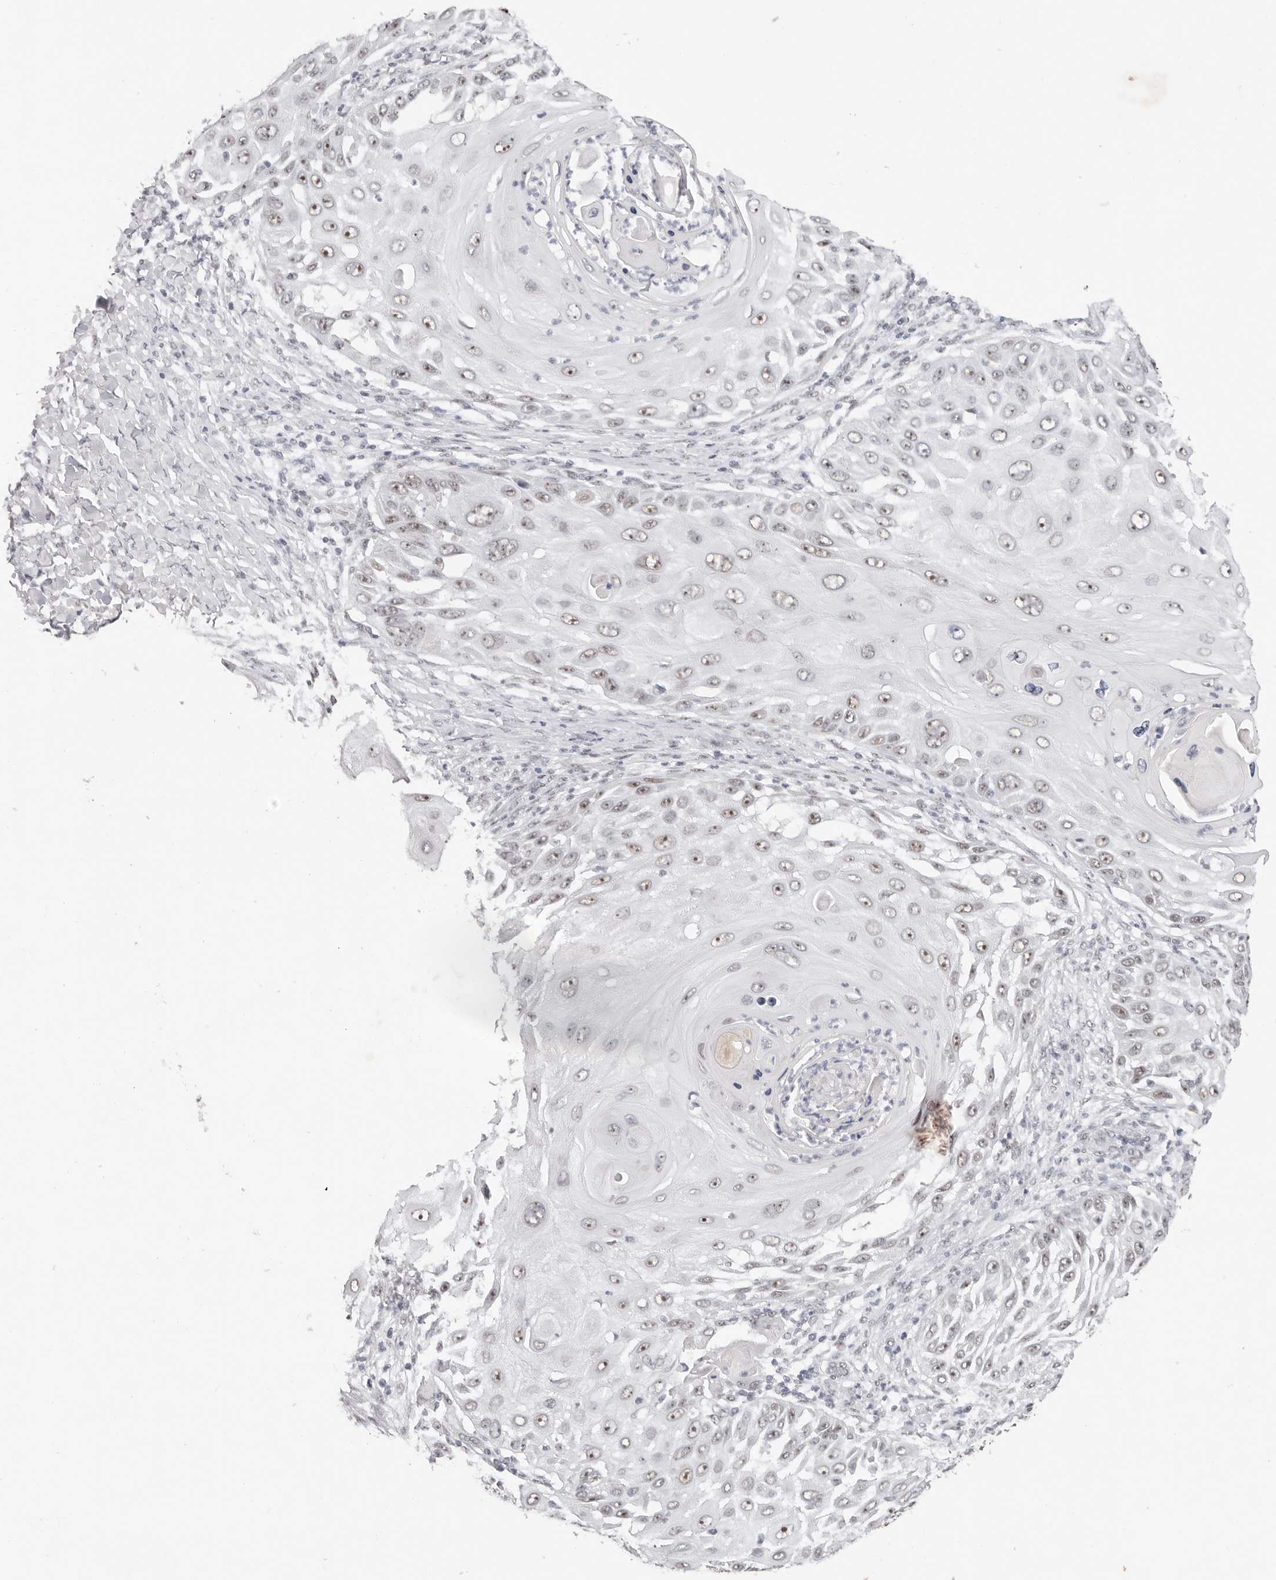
{"staining": {"intensity": "moderate", "quantity": ">75%", "location": "nuclear"}, "tissue": "skin cancer", "cell_type": "Tumor cells", "image_type": "cancer", "snomed": [{"axis": "morphology", "description": "Squamous cell carcinoma, NOS"}, {"axis": "topography", "description": "Skin"}], "caption": "Protein staining by immunohistochemistry (IHC) shows moderate nuclear staining in about >75% of tumor cells in squamous cell carcinoma (skin).", "gene": "LARP7", "patient": {"sex": "female", "age": 44}}